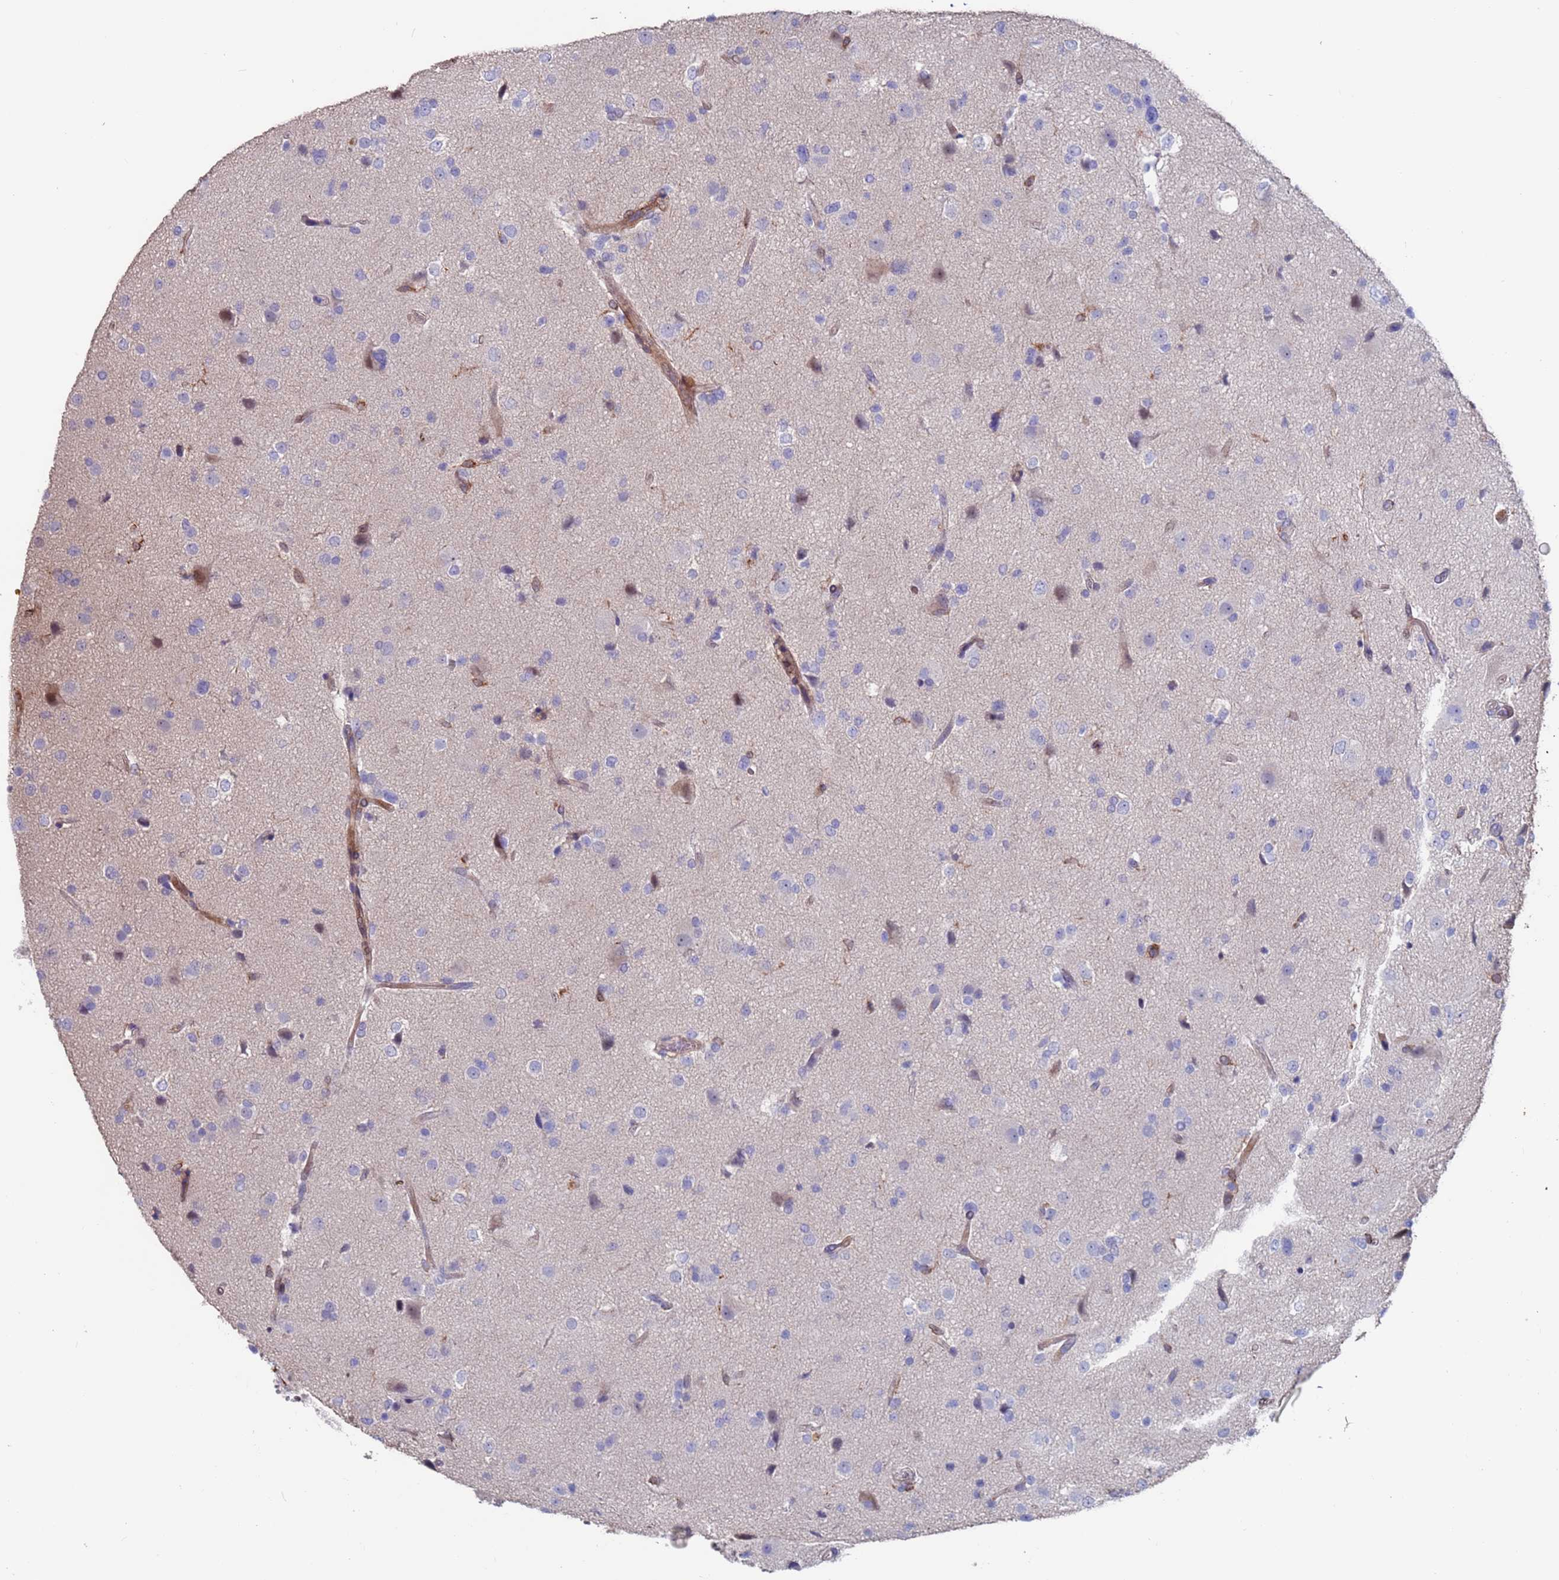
{"staining": {"intensity": "negative", "quantity": "none", "location": "none"}, "tissue": "glioma", "cell_type": "Tumor cells", "image_type": "cancer", "snomed": [{"axis": "morphology", "description": "Glioma, malignant, High grade"}, {"axis": "topography", "description": "Brain"}], "caption": "High magnification brightfield microscopy of glioma stained with DAB (brown) and counterstained with hematoxylin (blue): tumor cells show no significant staining.", "gene": "GREB1L", "patient": {"sex": "male", "age": 33}}